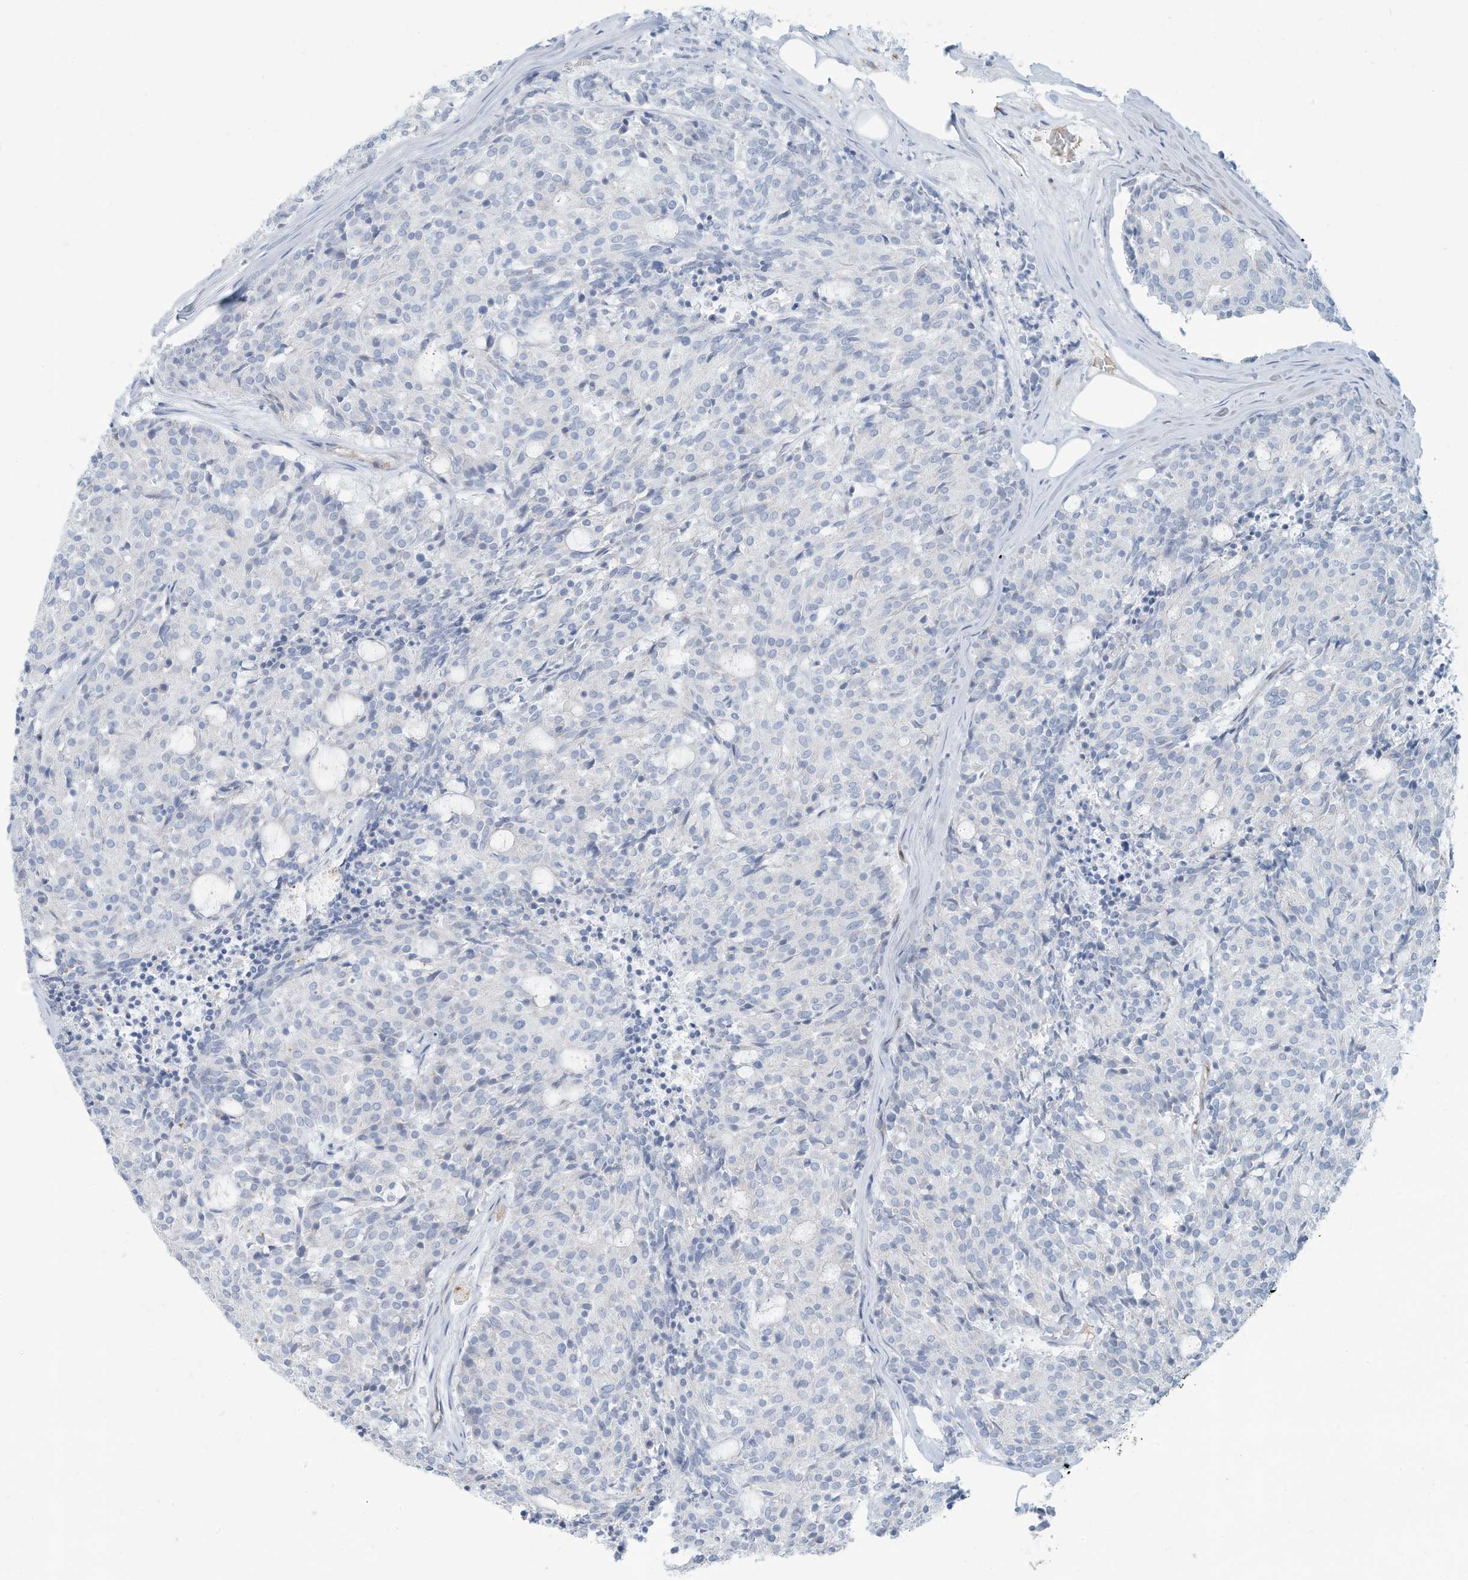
{"staining": {"intensity": "negative", "quantity": "none", "location": "none"}, "tissue": "carcinoid", "cell_type": "Tumor cells", "image_type": "cancer", "snomed": [{"axis": "morphology", "description": "Carcinoid, malignant, NOS"}, {"axis": "topography", "description": "Pancreas"}], "caption": "The photomicrograph exhibits no staining of tumor cells in carcinoid.", "gene": "ERI2", "patient": {"sex": "female", "age": 54}}